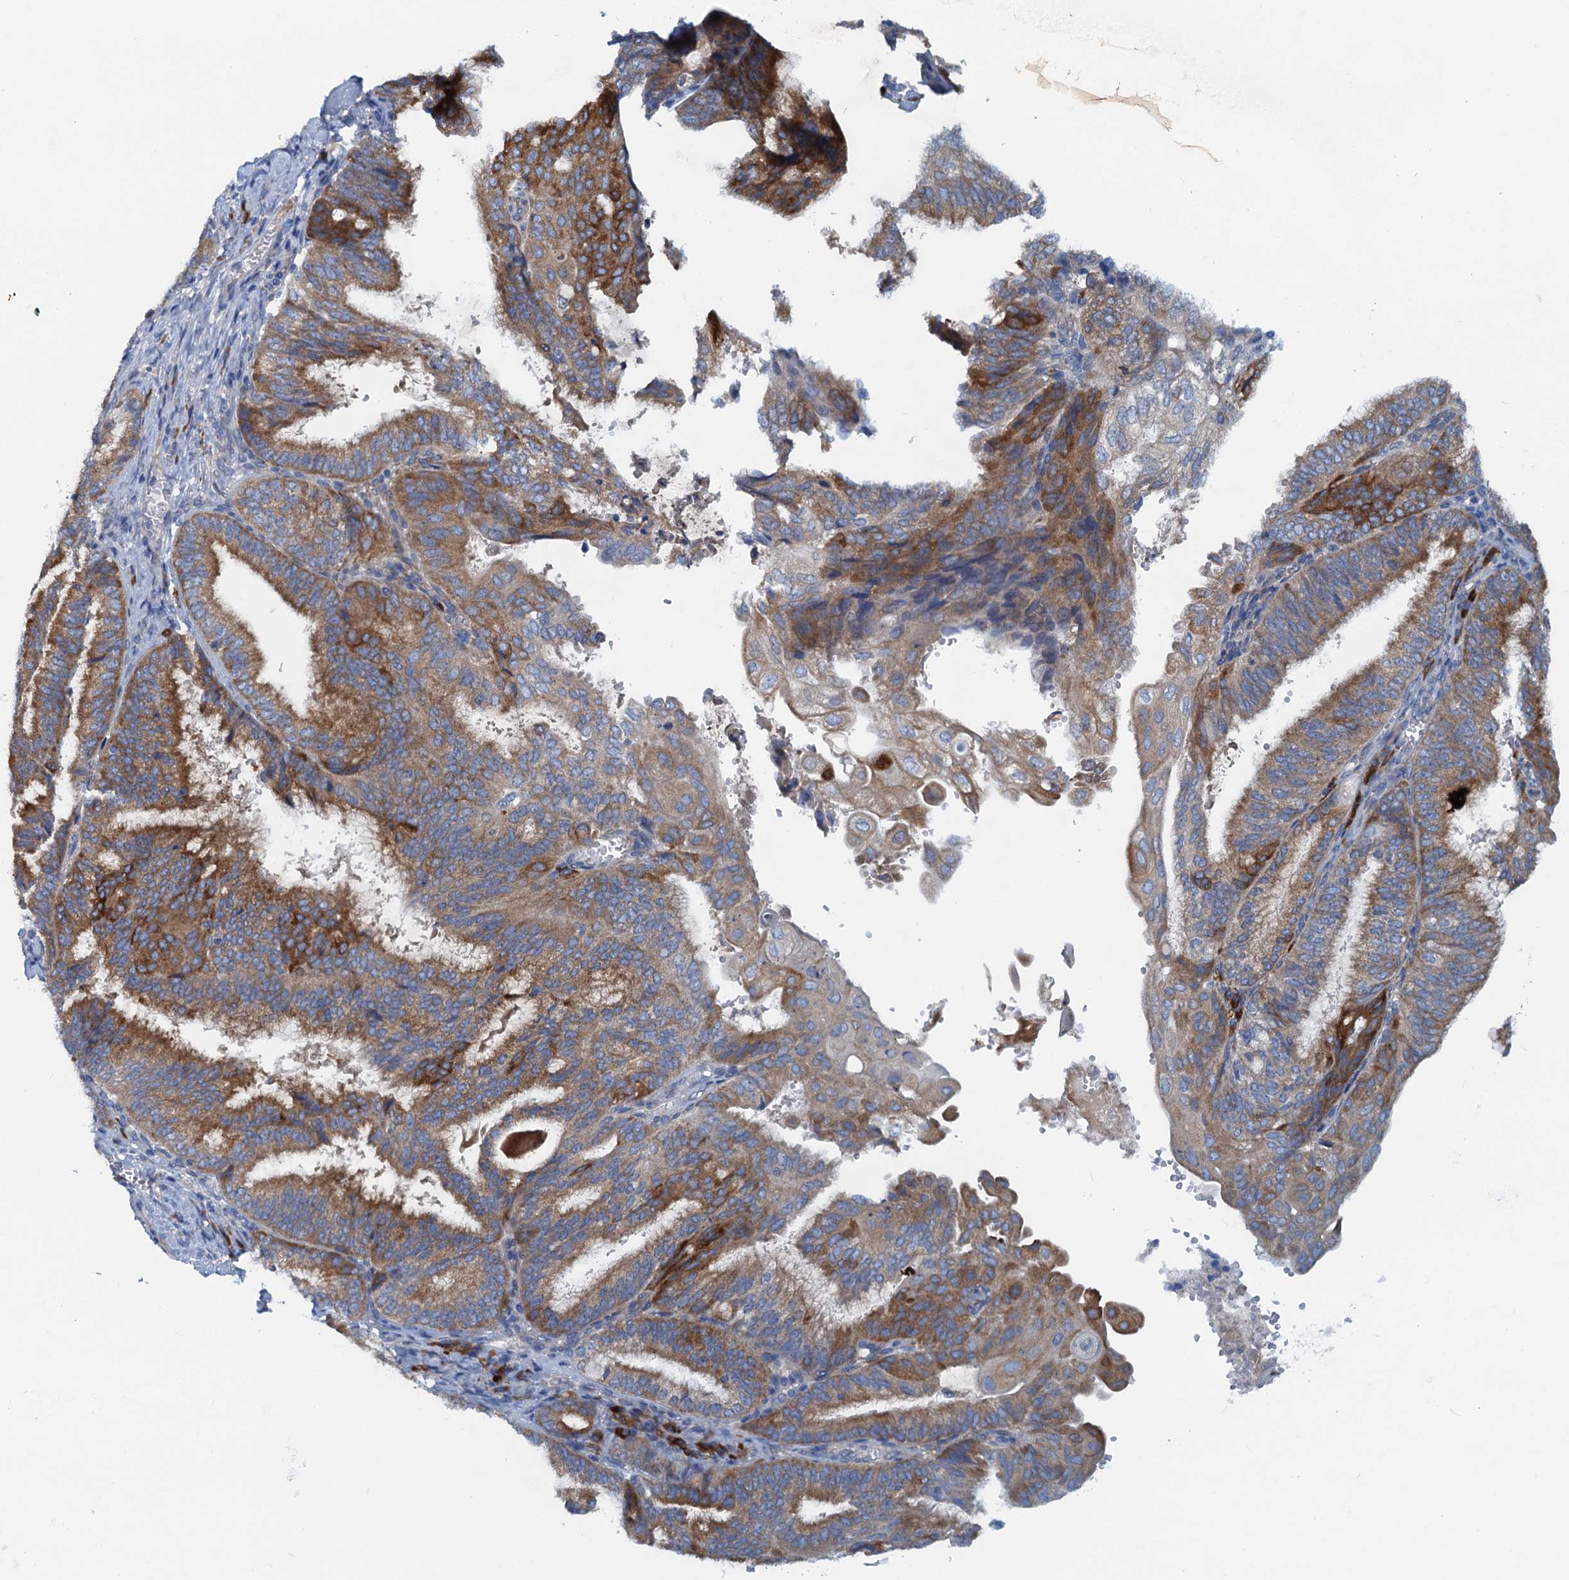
{"staining": {"intensity": "moderate", "quantity": ">75%", "location": "cytoplasmic/membranous"}, "tissue": "endometrial cancer", "cell_type": "Tumor cells", "image_type": "cancer", "snomed": [{"axis": "morphology", "description": "Adenocarcinoma, NOS"}, {"axis": "topography", "description": "Endometrium"}], "caption": "A brown stain highlights moderate cytoplasmic/membranous expression of a protein in human adenocarcinoma (endometrial) tumor cells. (Brightfield microscopy of DAB IHC at high magnification).", "gene": "MYDGF", "patient": {"sex": "female", "age": 49}}